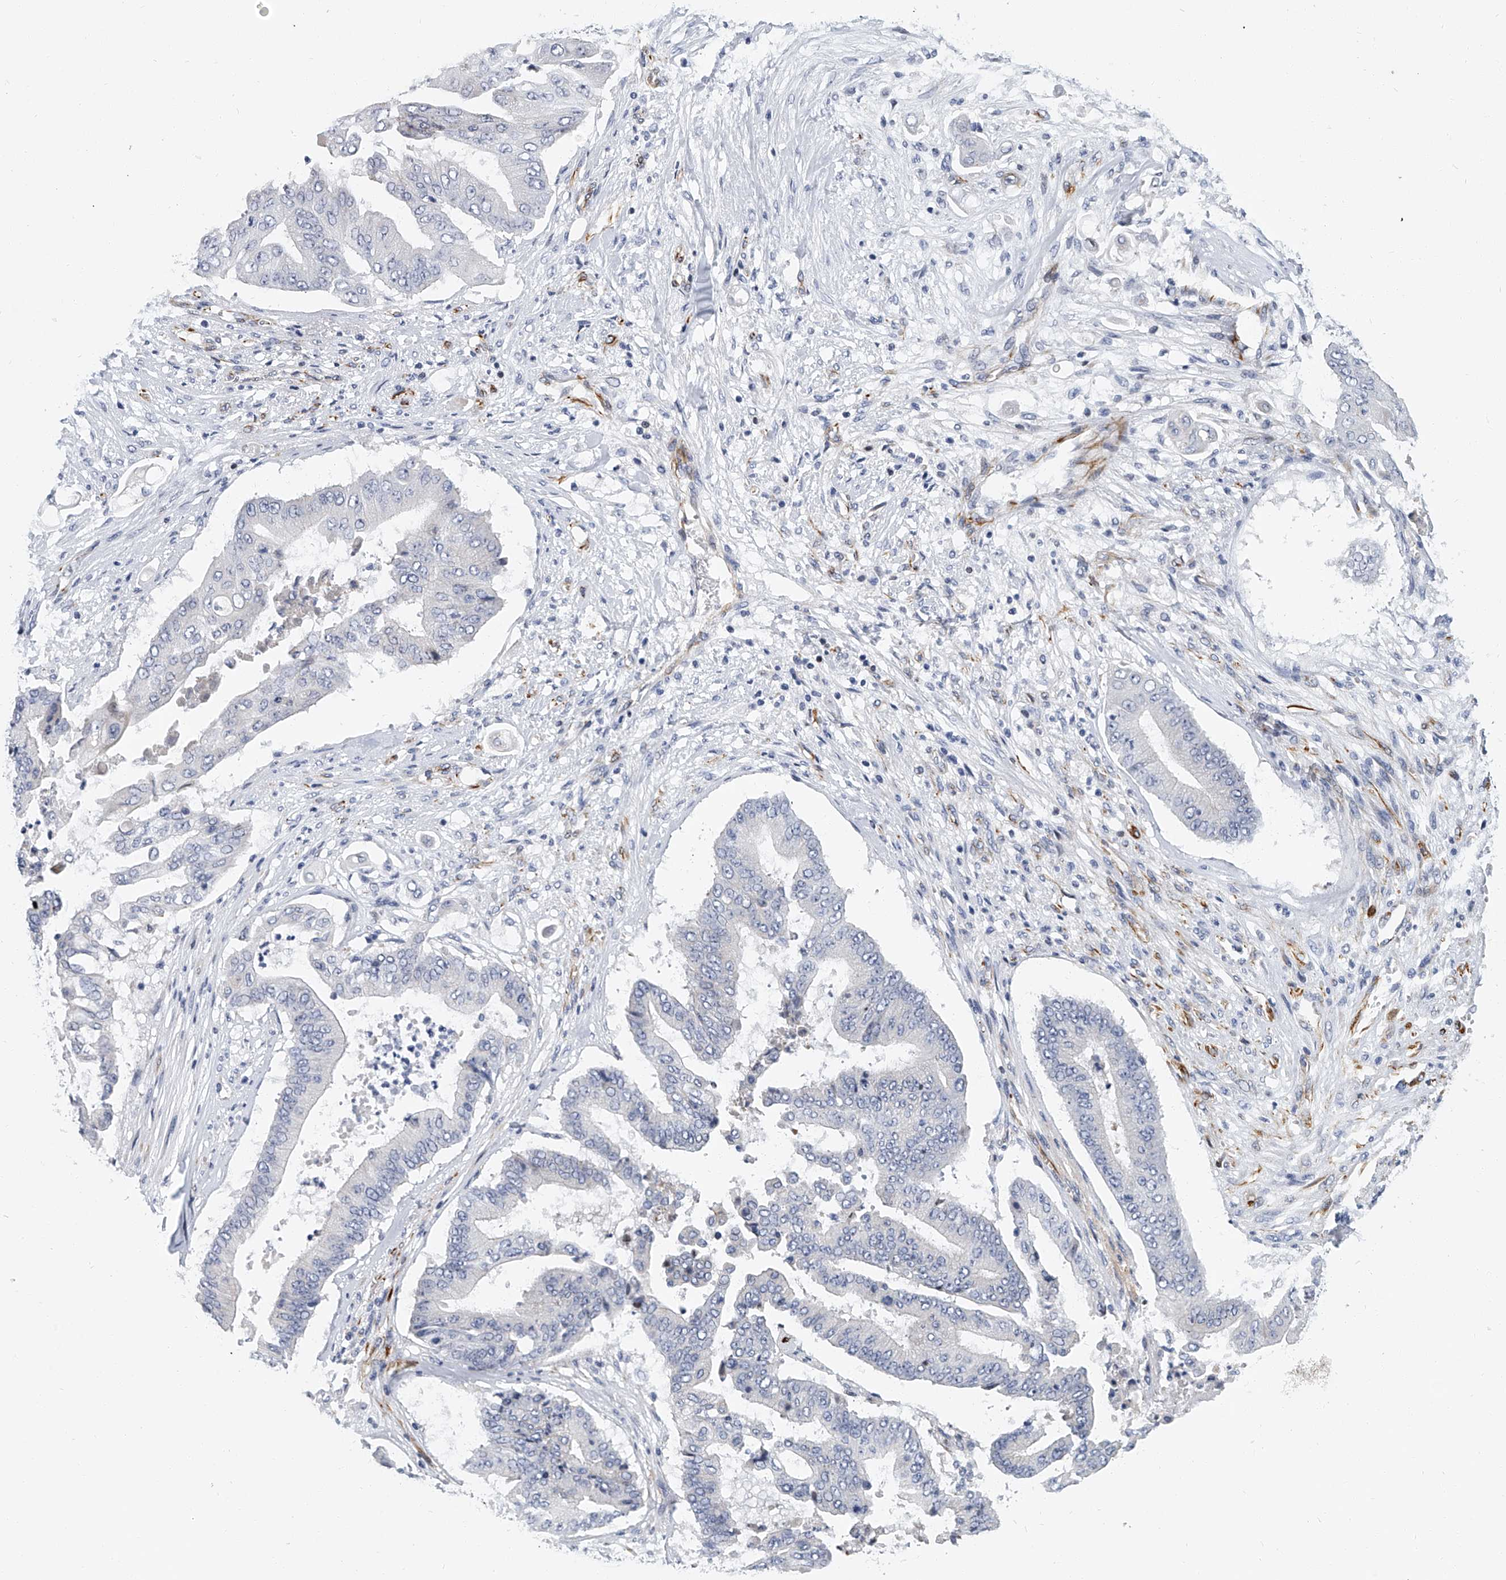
{"staining": {"intensity": "negative", "quantity": "none", "location": "none"}, "tissue": "pancreatic cancer", "cell_type": "Tumor cells", "image_type": "cancer", "snomed": [{"axis": "morphology", "description": "Adenocarcinoma, NOS"}, {"axis": "topography", "description": "Pancreas"}], "caption": "Pancreatic cancer (adenocarcinoma) stained for a protein using immunohistochemistry exhibits no expression tumor cells.", "gene": "KIRREL1", "patient": {"sex": "female", "age": 77}}